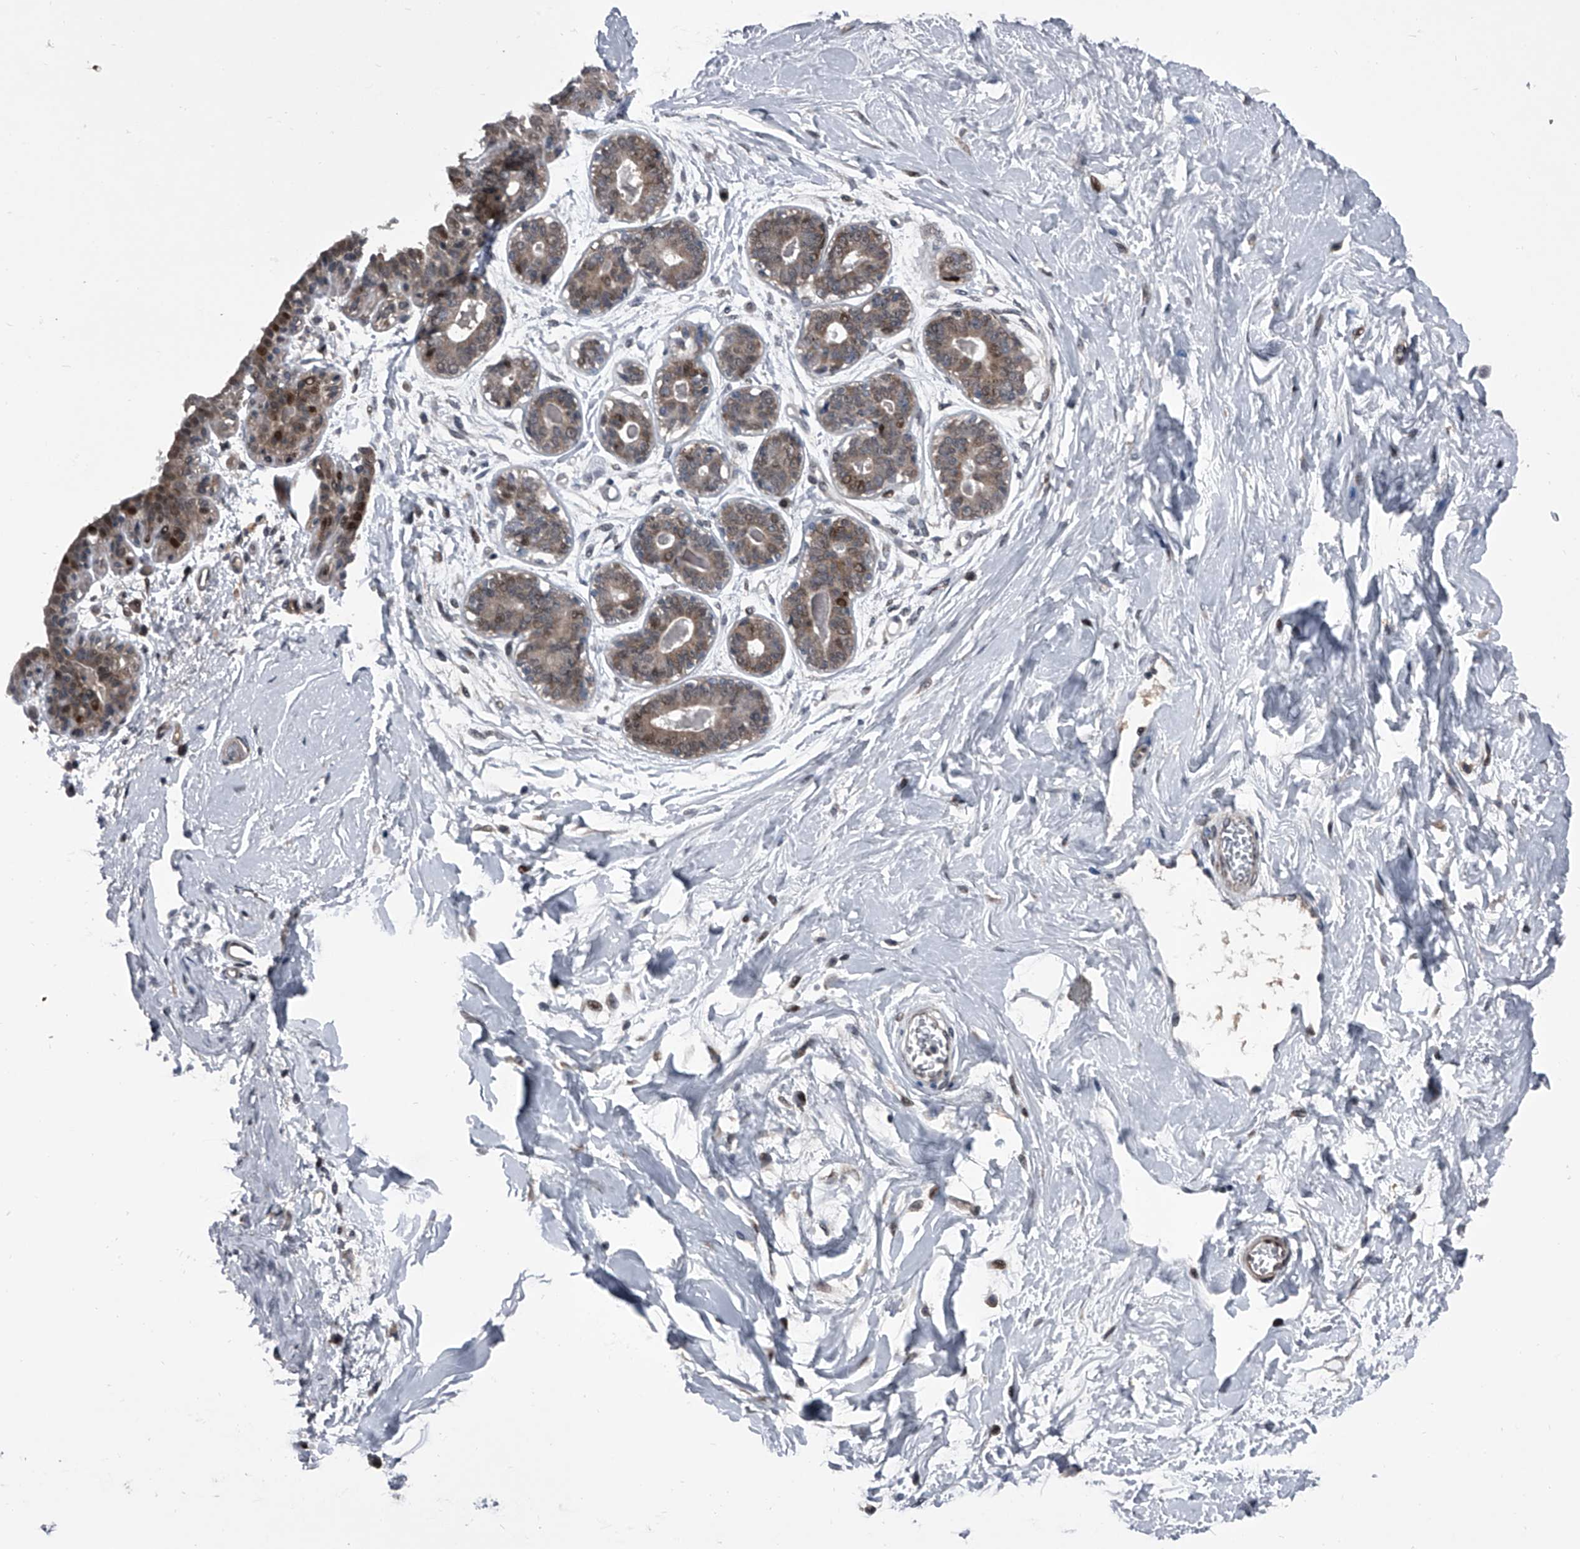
{"staining": {"intensity": "strong", "quantity": ">75%", "location": "nuclear"}, "tissue": "breast", "cell_type": "Adipocytes", "image_type": "normal", "snomed": [{"axis": "morphology", "description": "Normal tissue, NOS"}, {"axis": "topography", "description": "Breast"}], "caption": "Breast stained with a protein marker demonstrates strong staining in adipocytes.", "gene": "ELK4", "patient": {"sex": "female", "age": 45}}